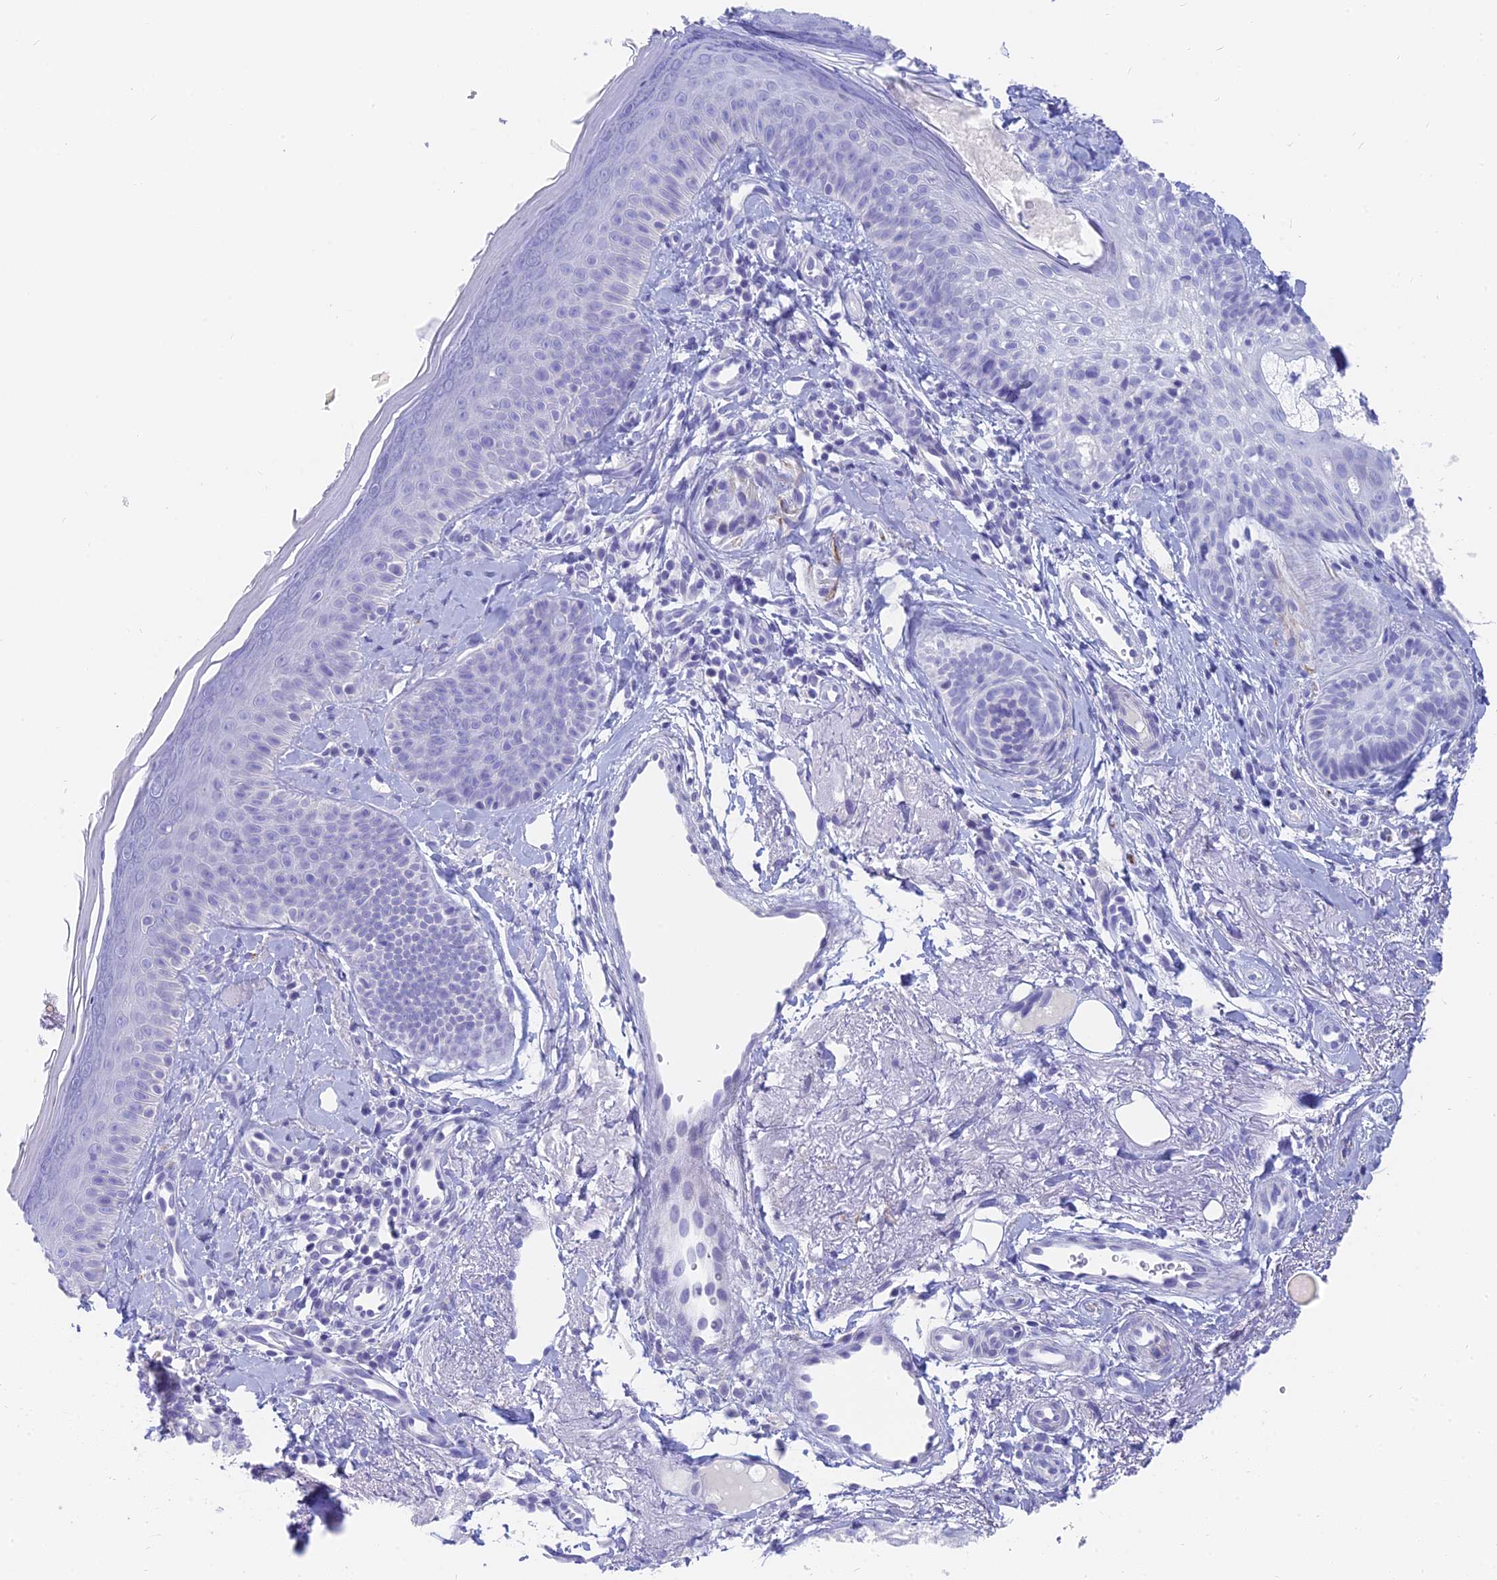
{"staining": {"intensity": "negative", "quantity": "none", "location": "none"}, "tissue": "skin", "cell_type": "Fibroblasts", "image_type": "normal", "snomed": [{"axis": "morphology", "description": "Normal tissue, NOS"}, {"axis": "topography", "description": "Skin"}], "caption": "This histopathology image is of unremarkable skin stained with immunohistochemistry (IHC) to label a protein in brown with the nuclei are counter-stained blue. There is no positivity in fibroblasts.", "gene": "SLC36A2", "patient": {"sex": "male", "age": 57}}